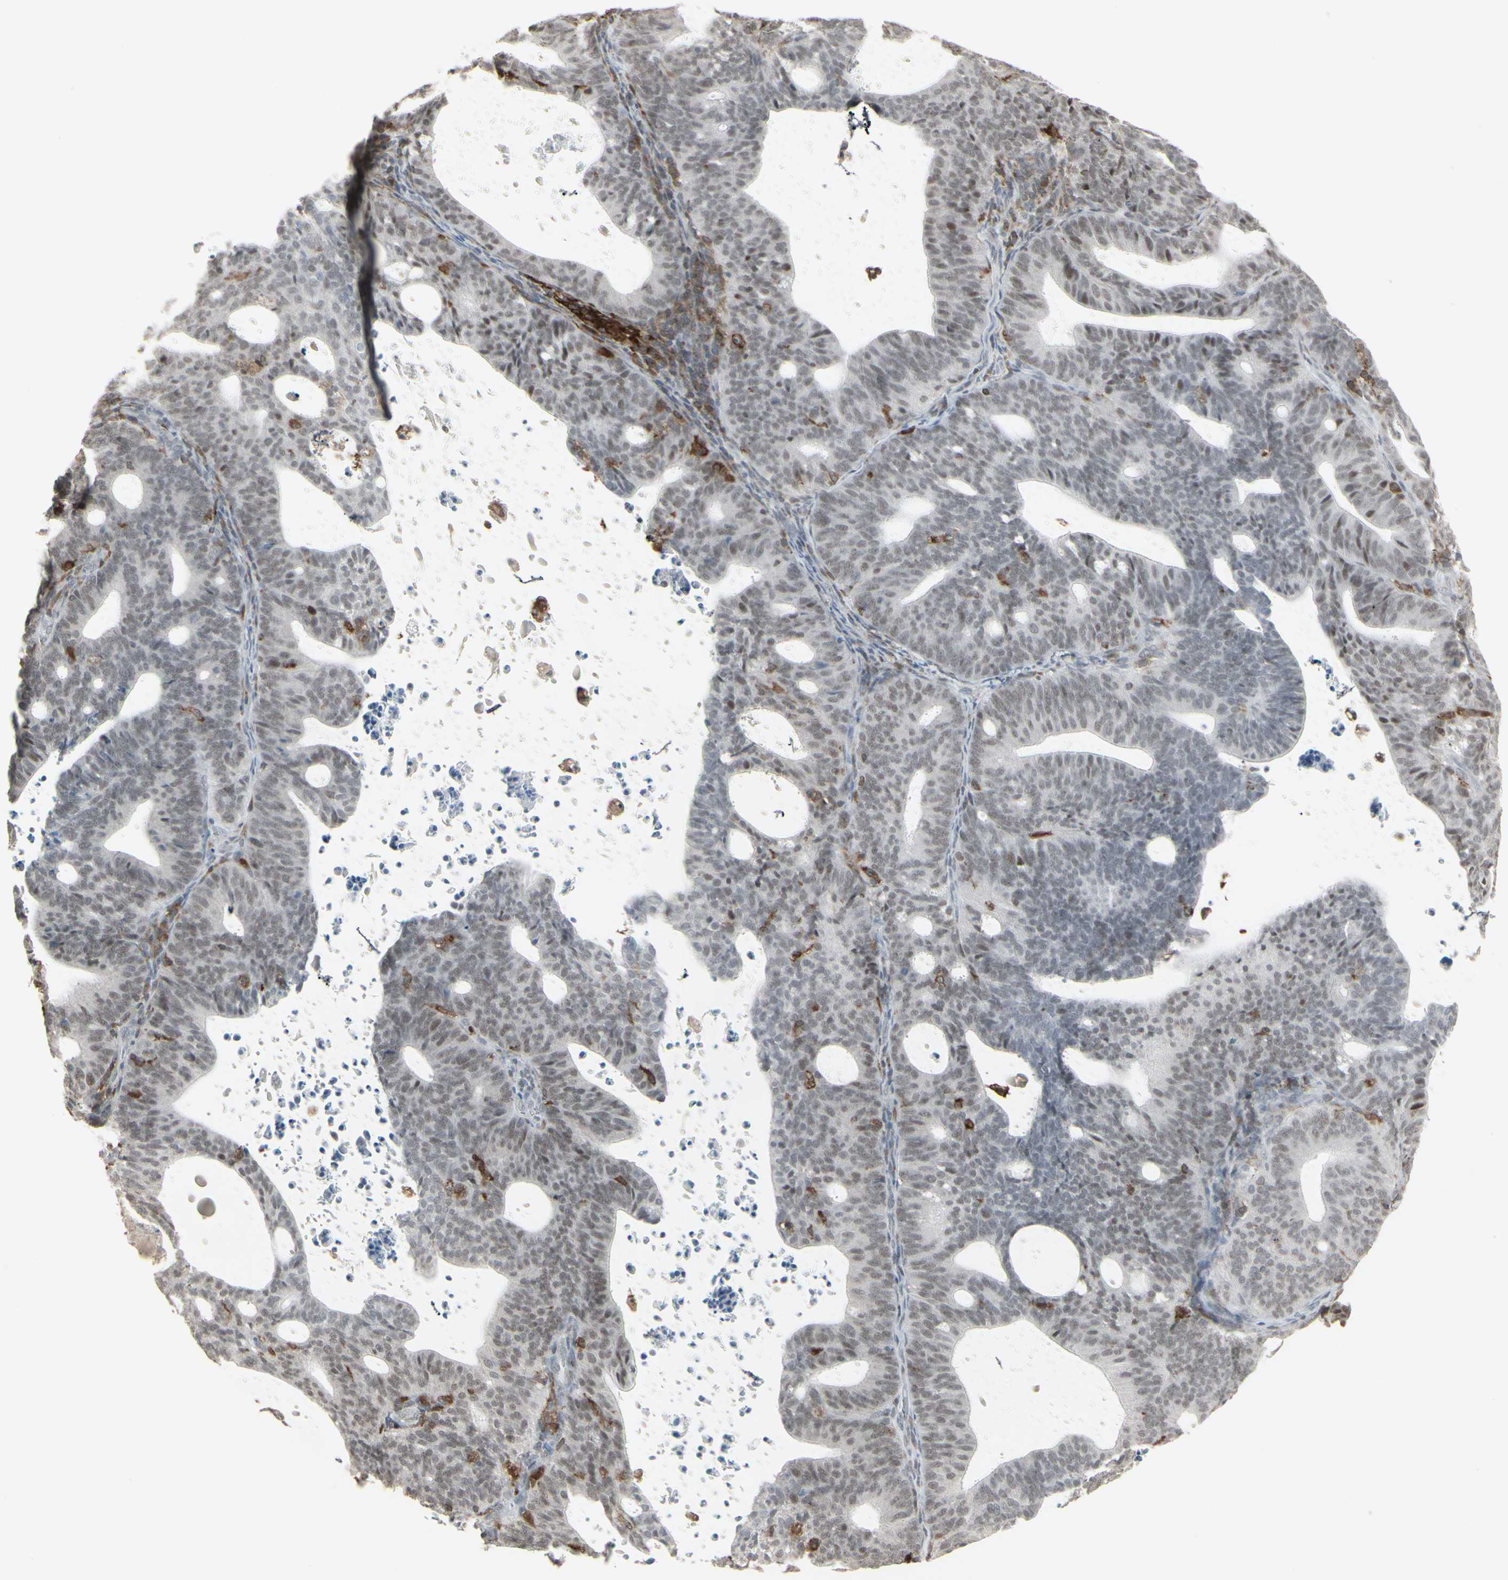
{"staining": {"intensity": "moderate", "quantity": "<25%", "location": "cytoplasmic/membranous"}, "tissue": "endometrial cancer", "cell_type": "Tumor cells", "image_type": "cancer", "snomed": [{"axis": "morphology", "description": "Adenocarcinoma, NOS"}, {"axis": "topography", "description": "Uterus"}], "caption": "Endometrial cancer (adenocarcinoma) was stained to show a protein in brown. There is low levels of moderate cytoplasmic/membranous positivity in approximately <25% of tumor cells.", "gene": "SAMSN1", "patient": {"sex": "female", "age": 83}}